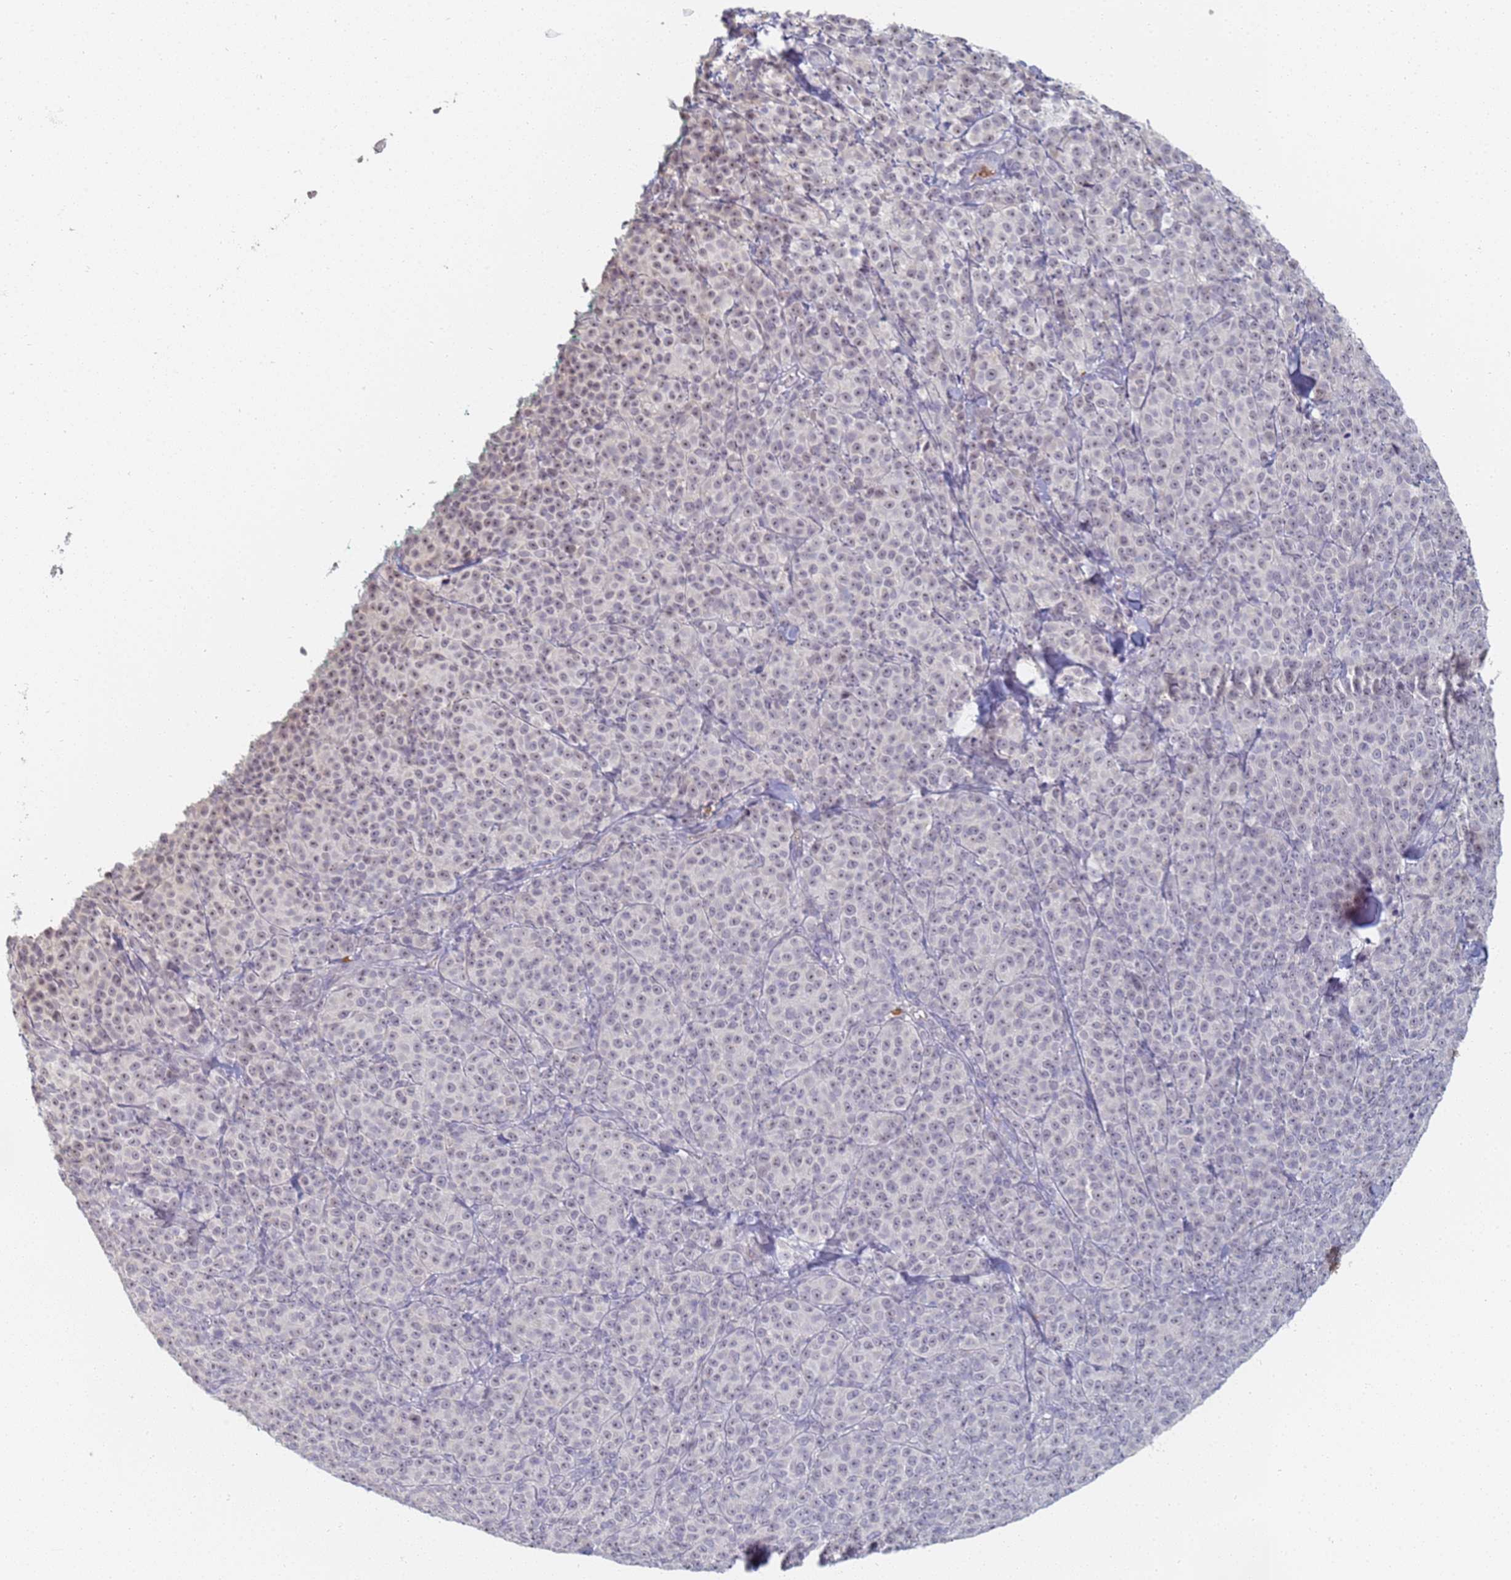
{"staining": {"intensity": "weak", "quantity": "25%-75%", "location": "nuclear"}, "tissue": "melanoma", "cell_type": "Tumor cells", "image_type": "cancer", "snomed": [{"axis": "morphology", "description": "Normal tissue, NOS"}, {"axis": "morphology", "description": "Malignant melanoma, NOS"}, {"axis": "topography", "description": "Skin"}], "caption": "This is an image of IHC staining of melanoma, which shows weak positivity in the nuclear of tumor cells.", "gene": "SLC38A9", "patient": {"sex": "female", "age": 34}}